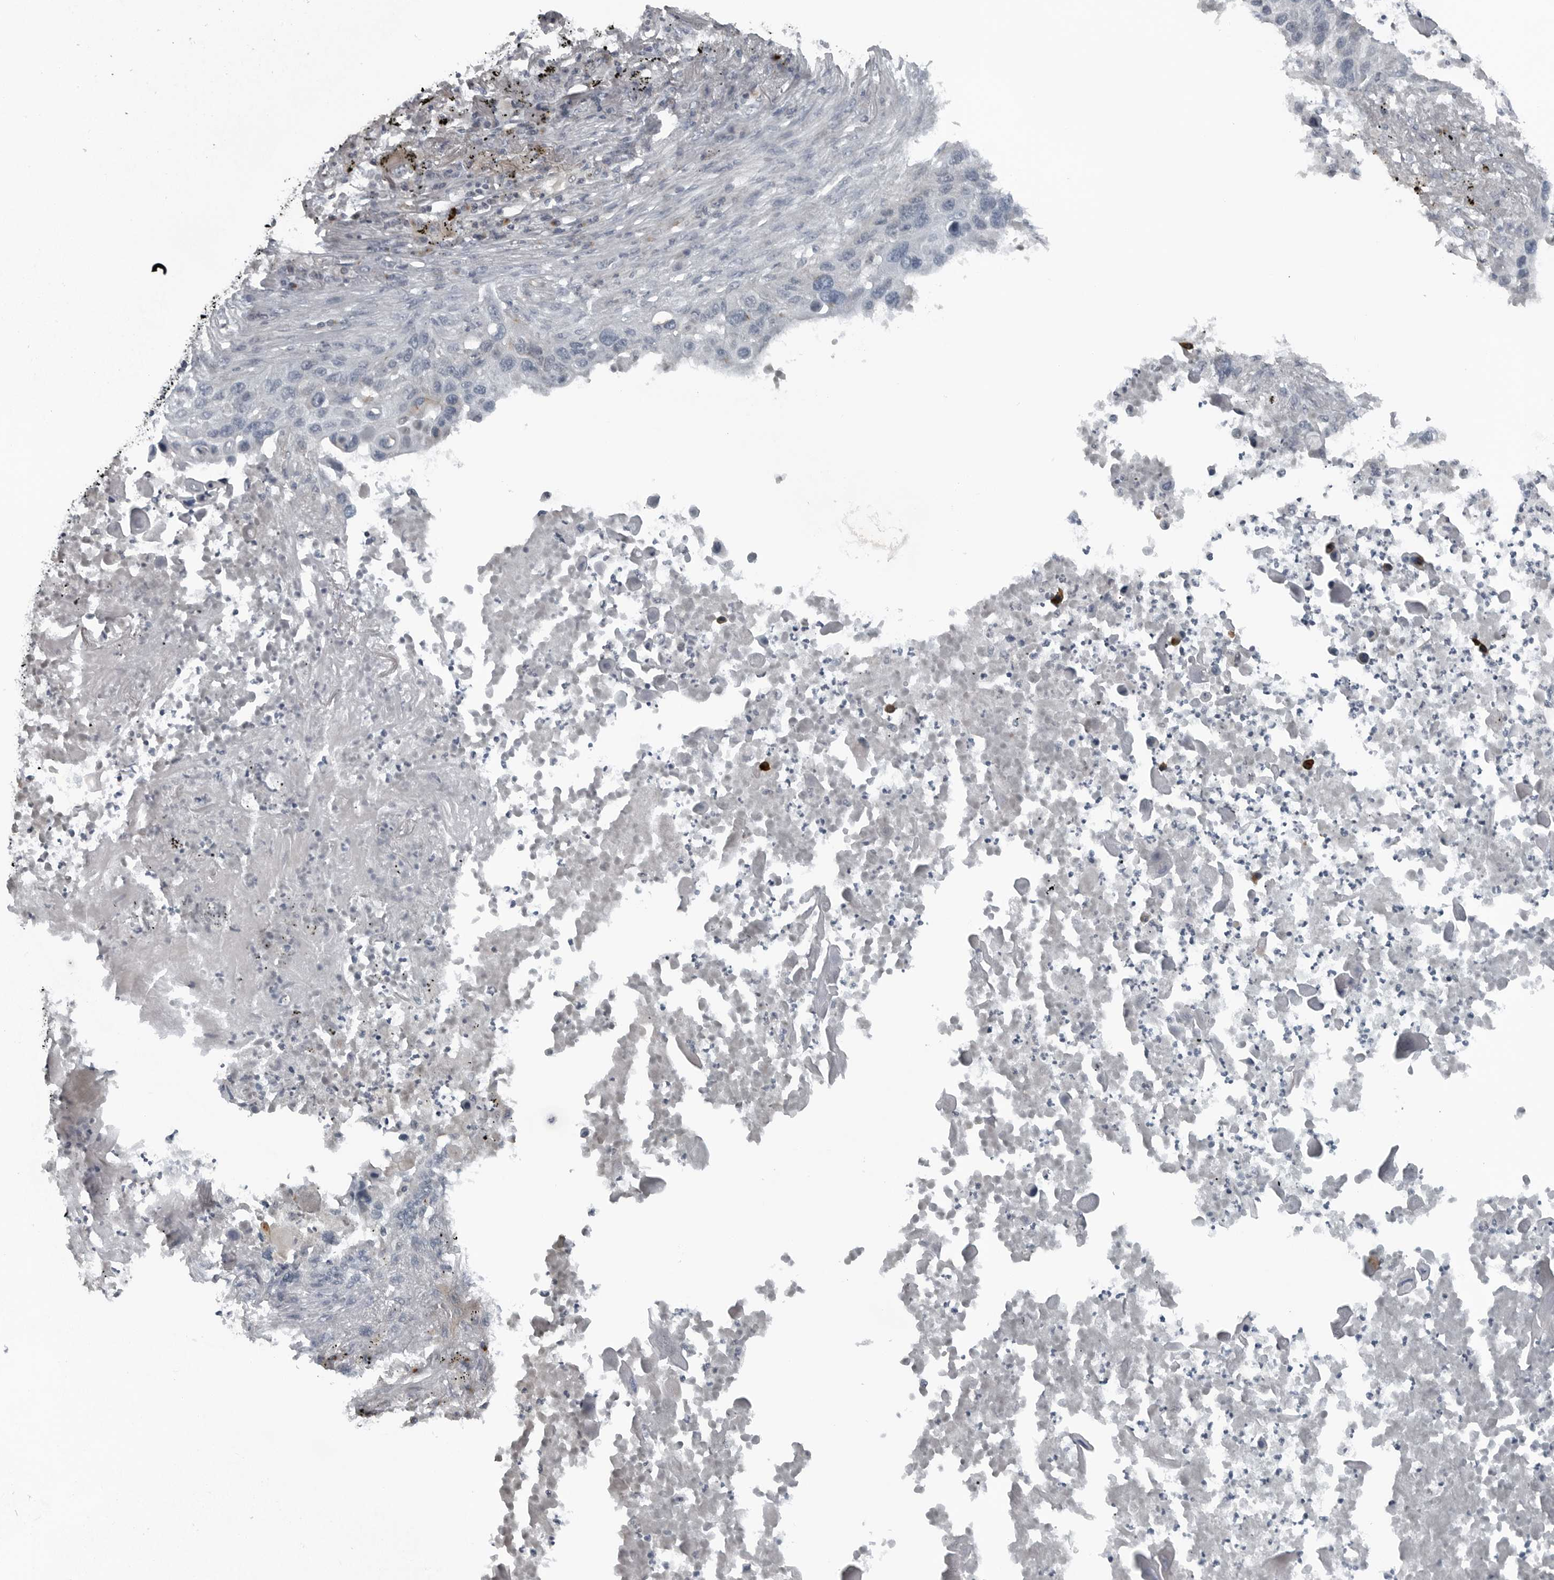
{"staining": {"intensity": "negative", "quantity": "none", "location": "none"}, "tissue": "lung cancer", "cell_type": "Tumor cells", "image_type": "cancer", "snomed": [{"axis": "morphology", "description": "Squamous cell carcinoma, NOS"}, {"axis": "topography", "description": "Lung"}], "caption": "An IHC photomicrograph of lung cancer (squamous cell carcinoma) is shown. There is no staining in tumor cells of lung cancer (squamous cell carcinoma).", "gene": "GAK", "patient": {"sex": "female", "age": 63}}